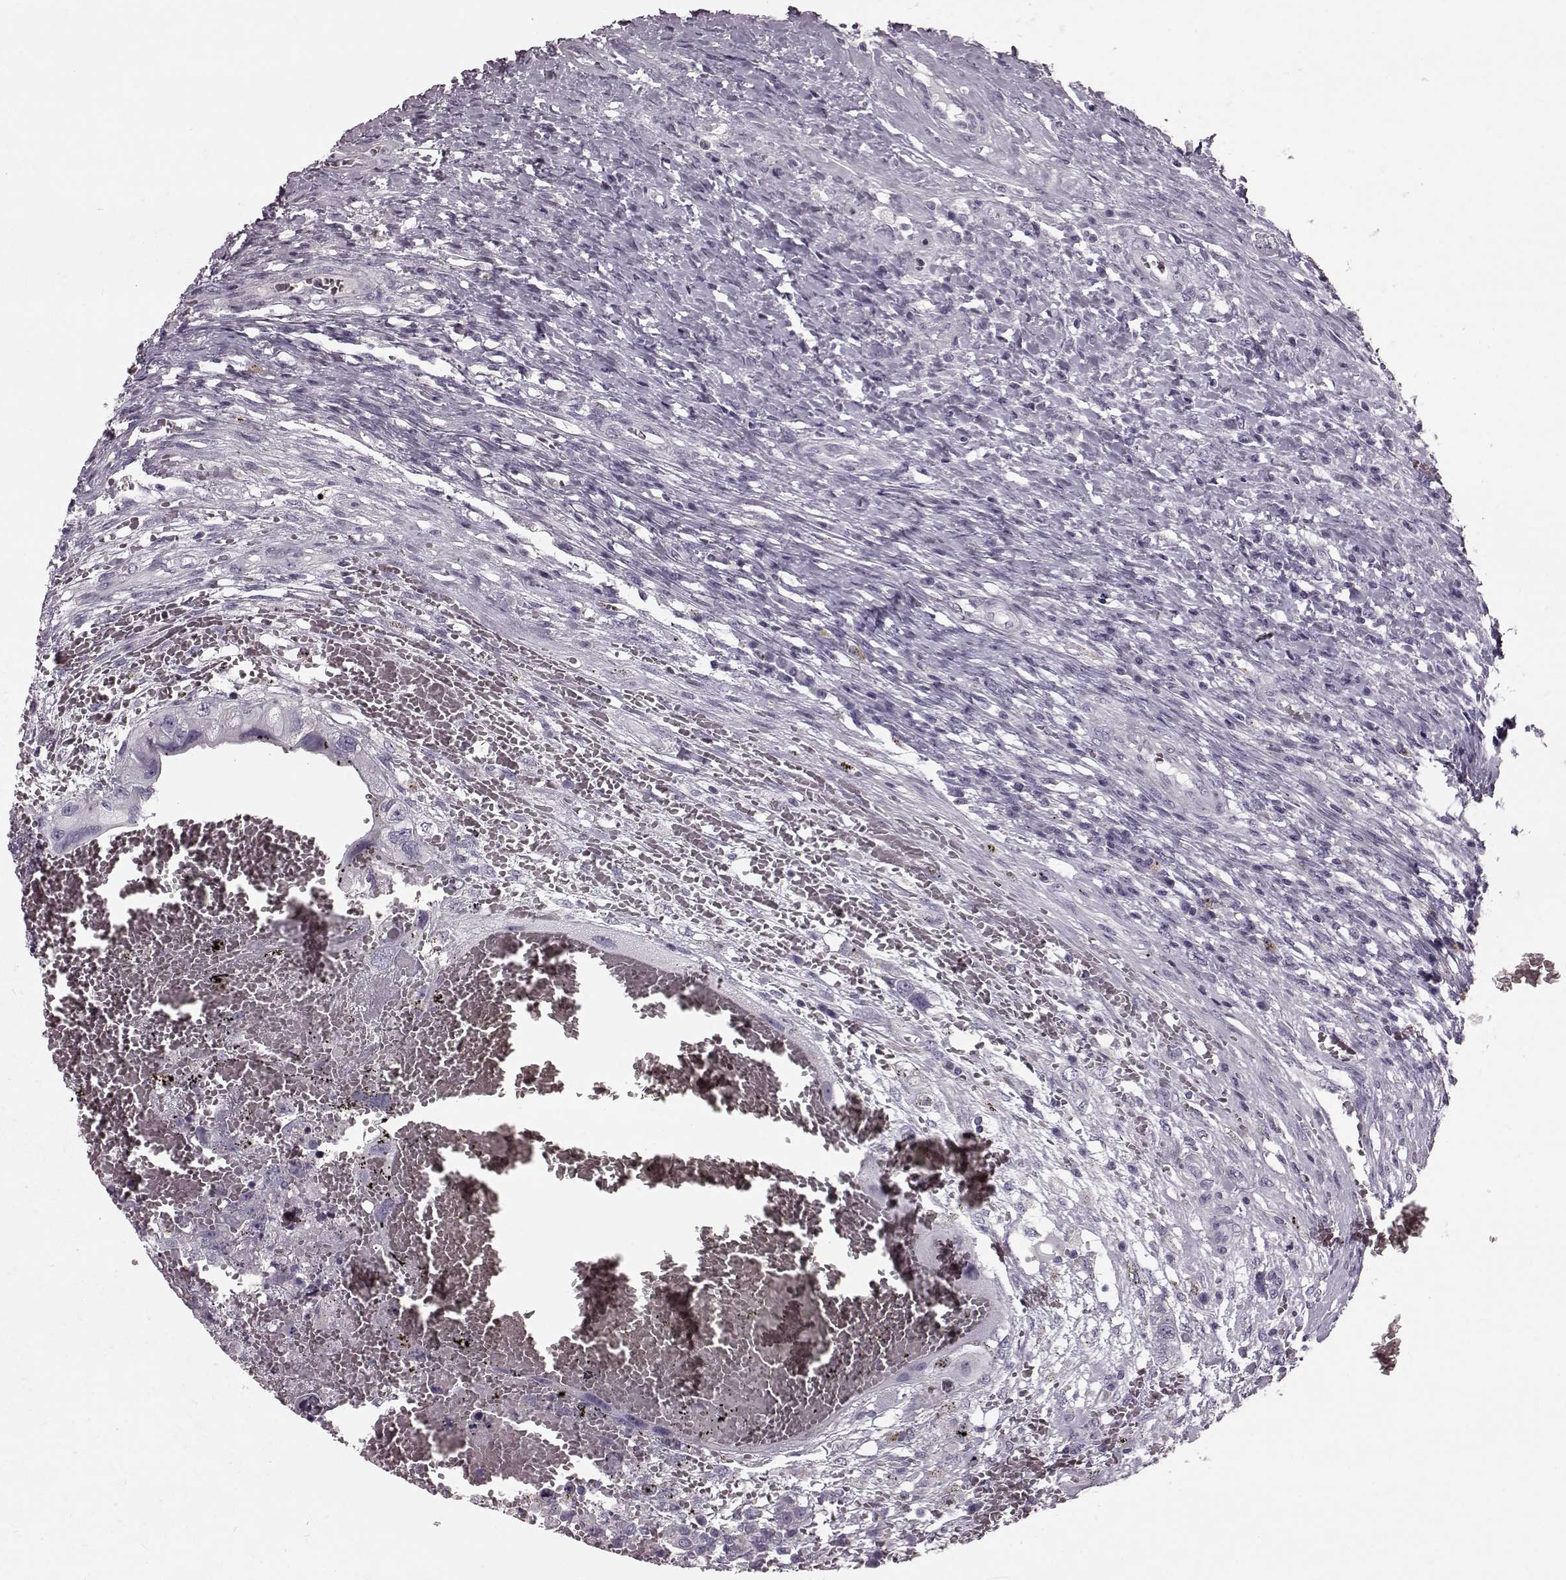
{"staining": {"intensity": "negative", "quantity": "none", "location": "none"}, "tissue": "testis cancer", "cell_type": "Tumor cells", "image_type": "cancer", "snomed": [{"axis": "morphology", "description": "Carcinoma, Embryonal, NOS"}, {"axis": "topography", "description": "Testis"}], "caption": "Protein analysis of testis embryonal carcinoma reveals no significant staining in tumor cells.", "gene": "CST7", "patient": {"sex": "male", "age": 26}}